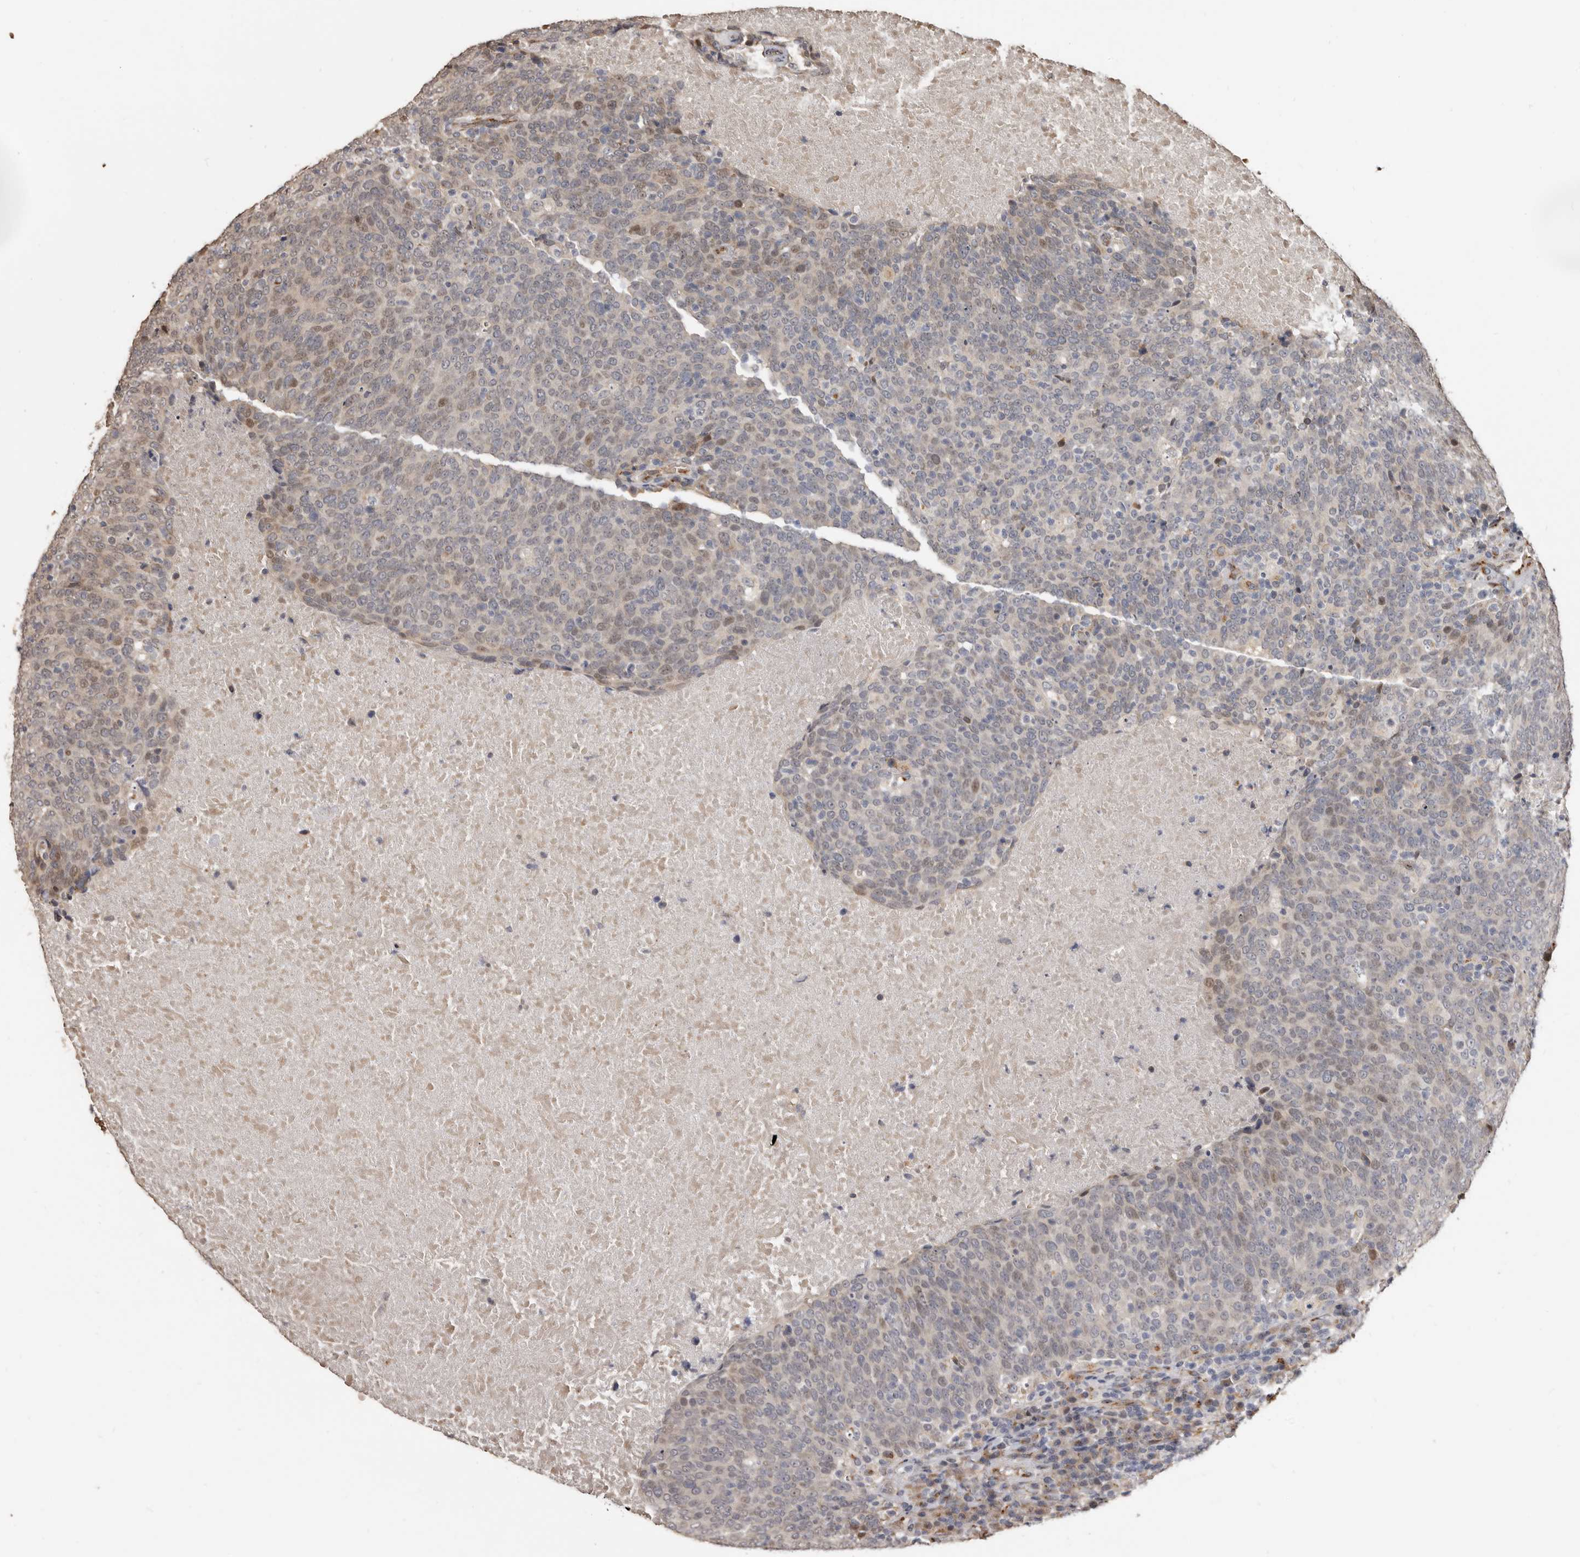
{"staining": {"intensity": "moderate", "quantity": "<25%", "location": "nuclear"}, "tissue": "head and neck cancer", "cell_type": "Tumor cells", "image_type": "cancer", "snomed": [{"axis": "morphology", "description": "Squamous cell carcinoma, NOS"}, {"axis": "morphology", "description": "Squamous cell carcinoma, metastatic, NOS"}, {"axis": "topography", "description": "Lymph node"}, {"axis": "topography", "description": "Head-Neck"}], "caption": "A photomicrograph showing moderate nuclear expression in approximately <25% of tumor cells in head and neck squamous cell carcinoma, as visualized by brown immunohistochemical staining.", "gene": "ENTREP1", "patient": {"sex": "male", "age": 62}}